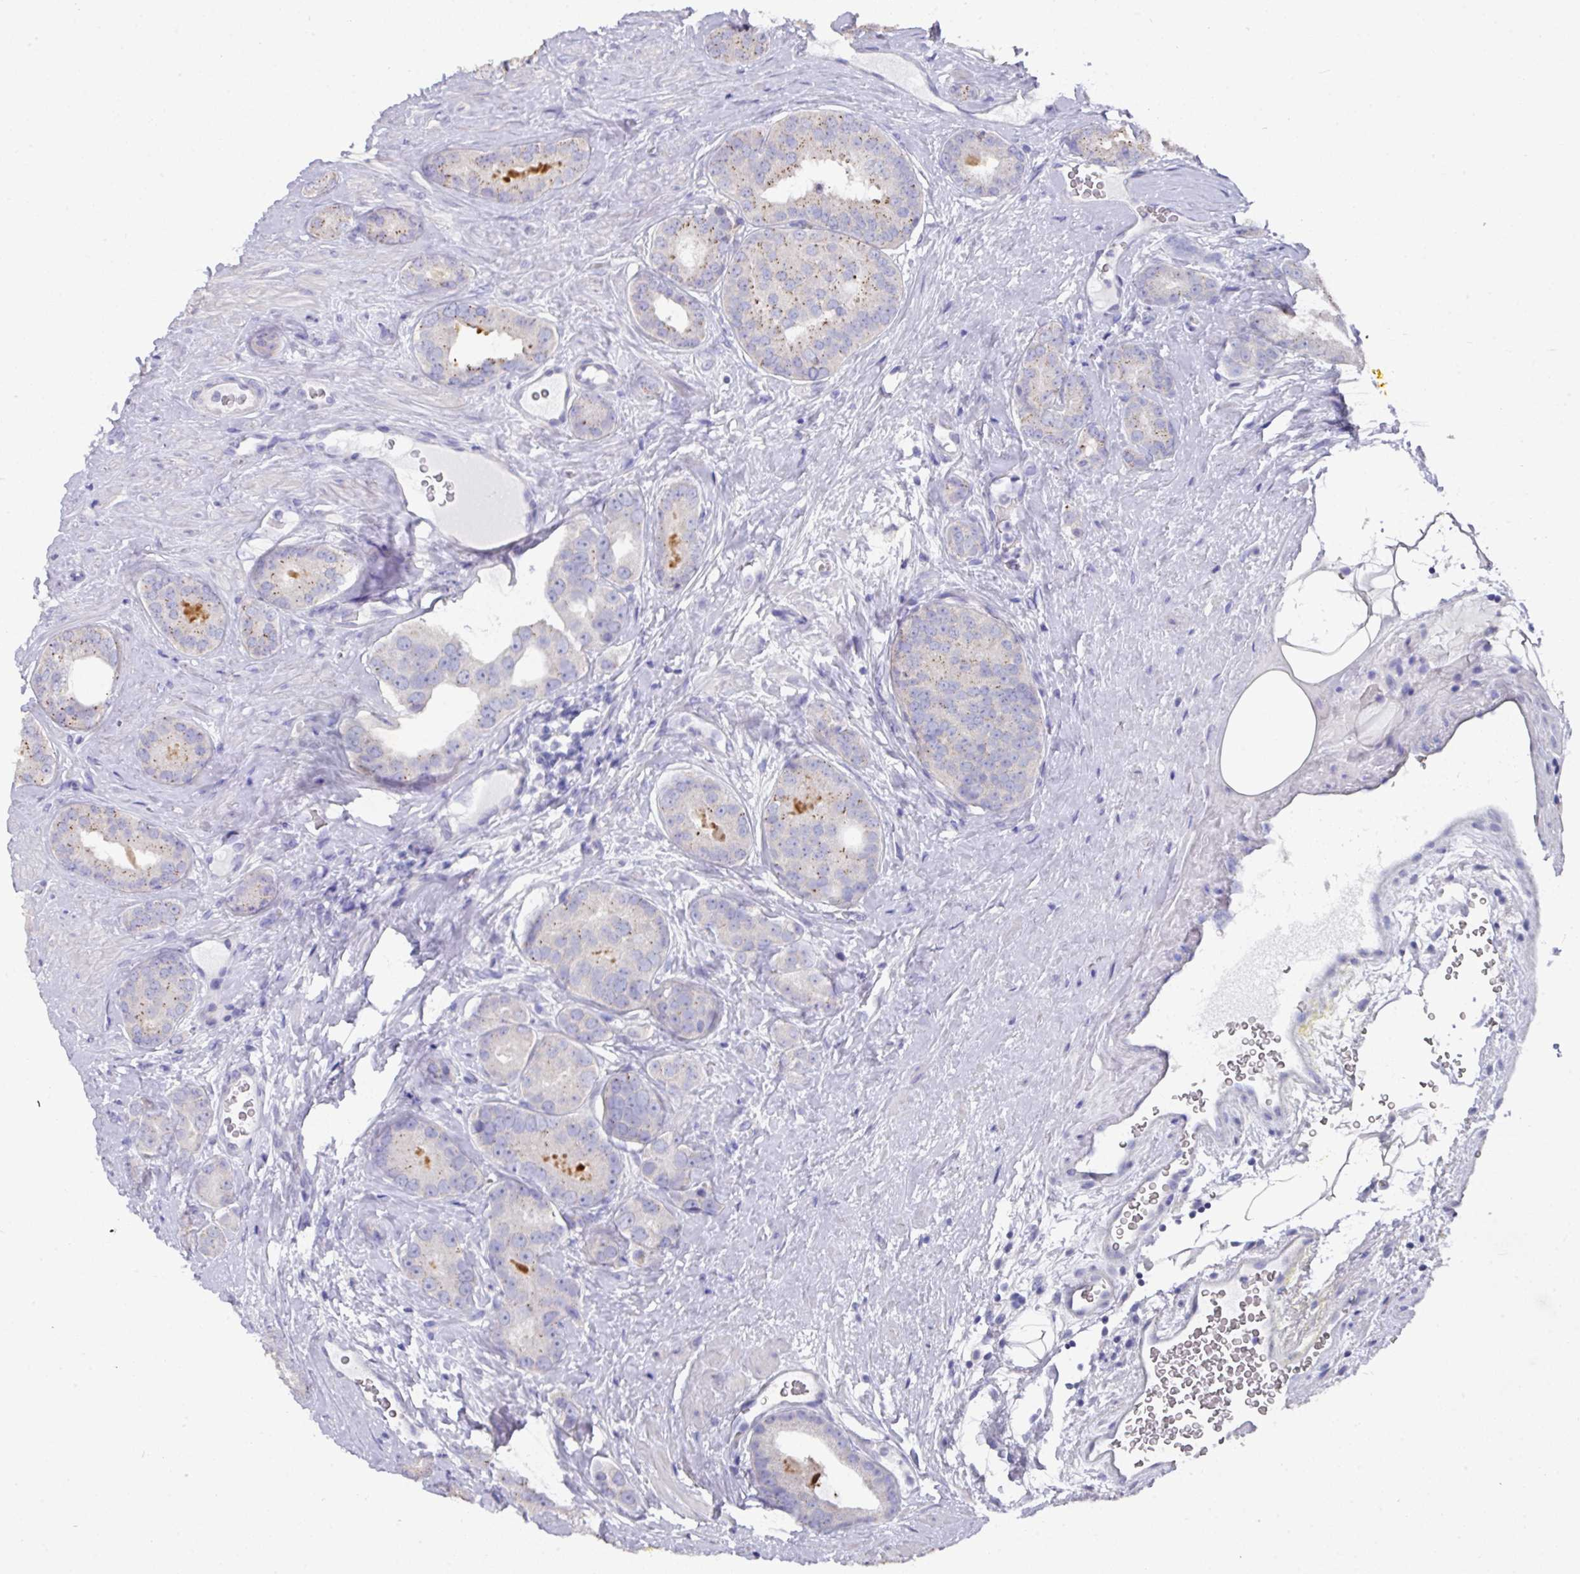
{"staining": {"intensity": "moderate", "quantity": "<25%", "location": "cytoplasmic/membranous"}, "tissue": "prostate cancer", "cell_type": "Tumor cells", "image_type": "cancer", "snomed": [{"axis": "morphology", "description": "Adenocarcinoma, High grade"}, {"axis": "topography", "description": "Prostate"}], "caption": "Protein staining of prostate cancer tissue exhibits moderate cytoplasmic/membranous expression in about <25% of tumor cells.", "gene": "DAZL", "patient": {"sex": "male", "age": 63}}